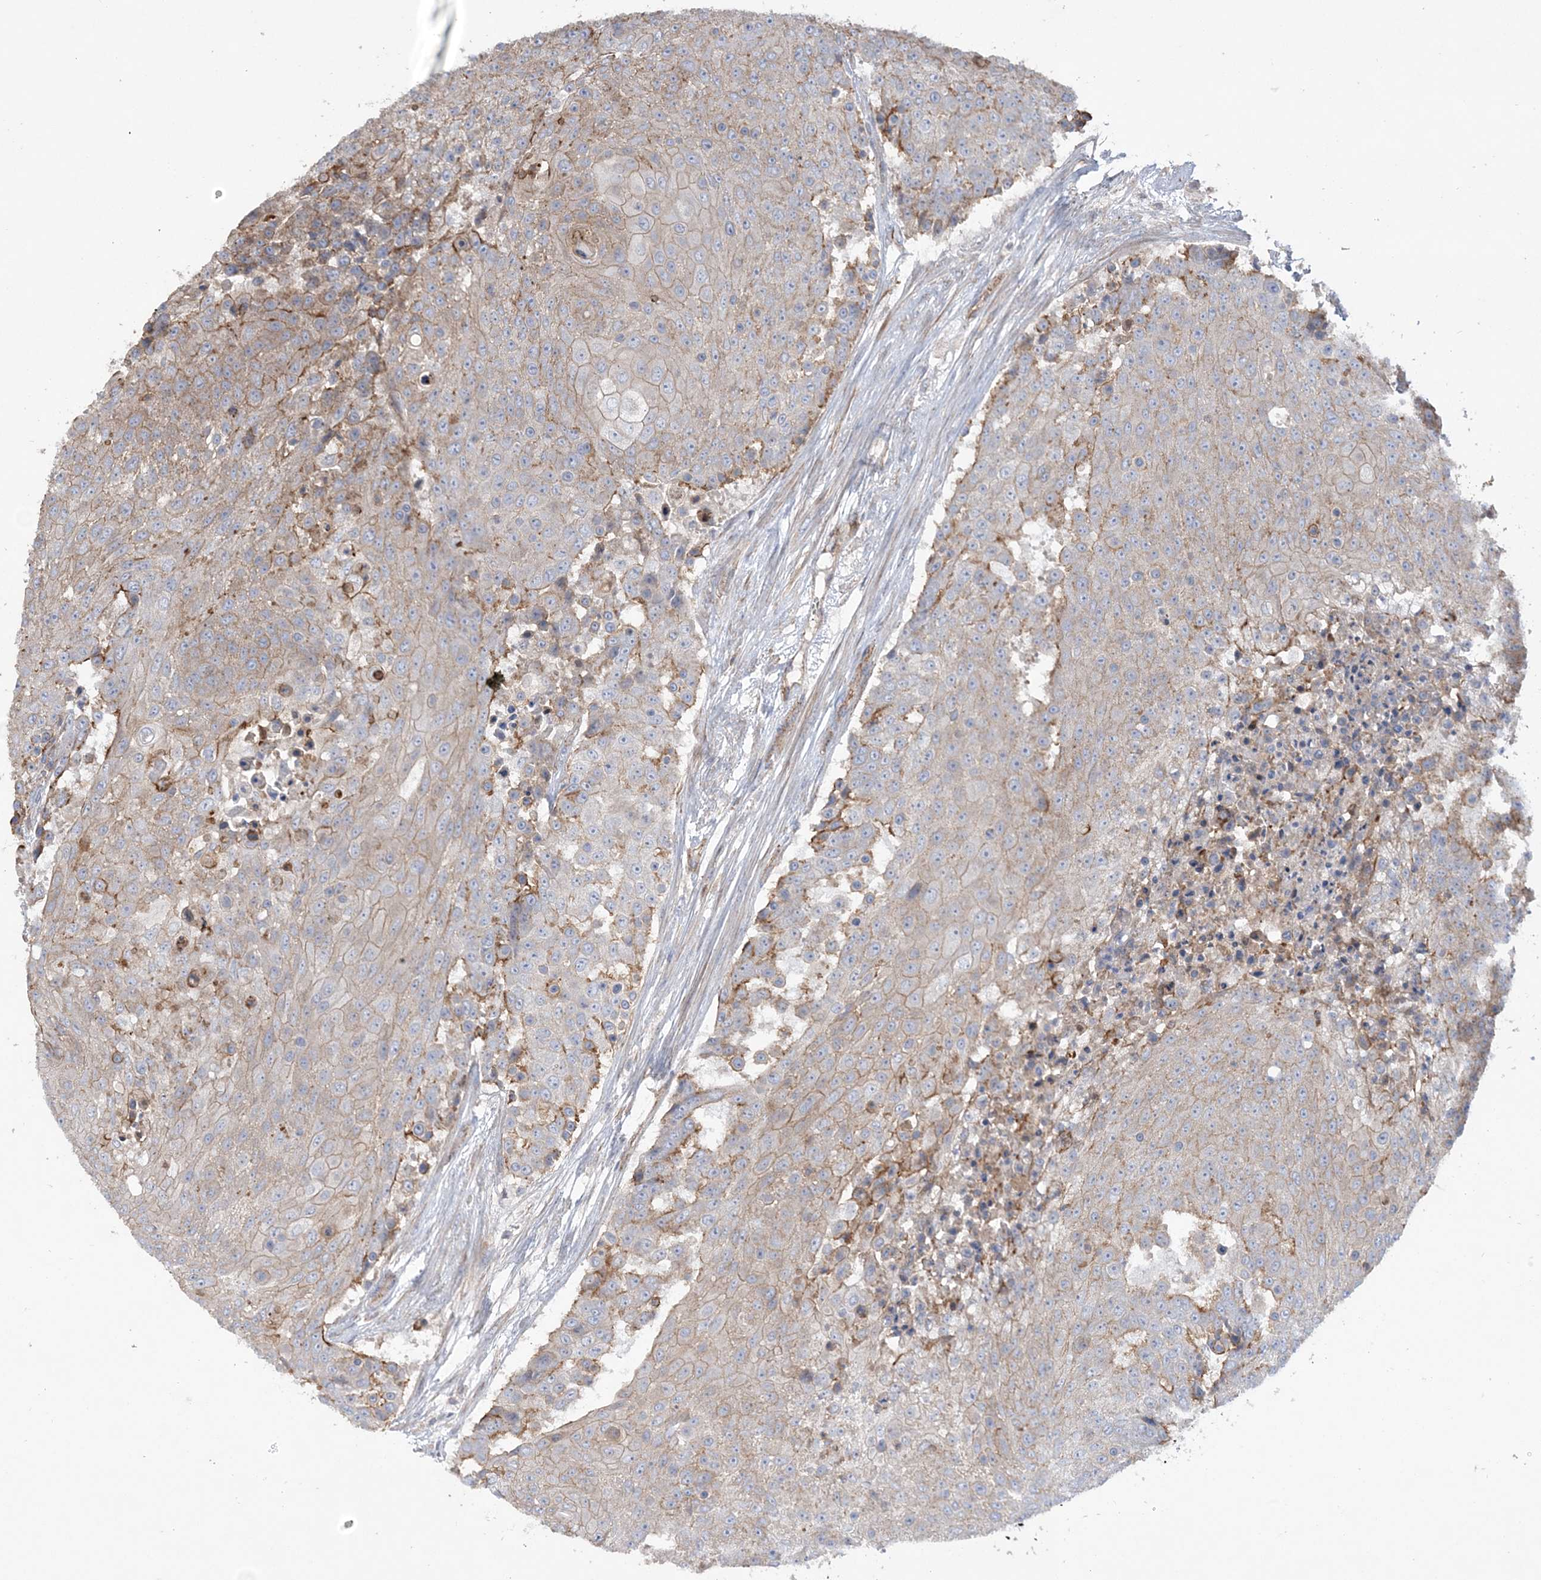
{"staining": {"intensity": "moderate", "quantity": "25%-75%", "location": "cytoplasmic/membranous"}, "tissue": "urothelial cancer", "cell_type": "Tumor cells", "image_type": "cancer", "snomed": [{"axis": "morphology", "description": "Urothelial carcinoma, High grade"}, {"axis": "topography", "description": "Urinary bladder"}], "caption": "Moderate cytoplasmic/membranous expression is seen in about 25%-75% of tumor cells in urothelial carcinoma (high-grade).", "gene": "PIGC", "patient": {"sex": "female", "age": 63}}